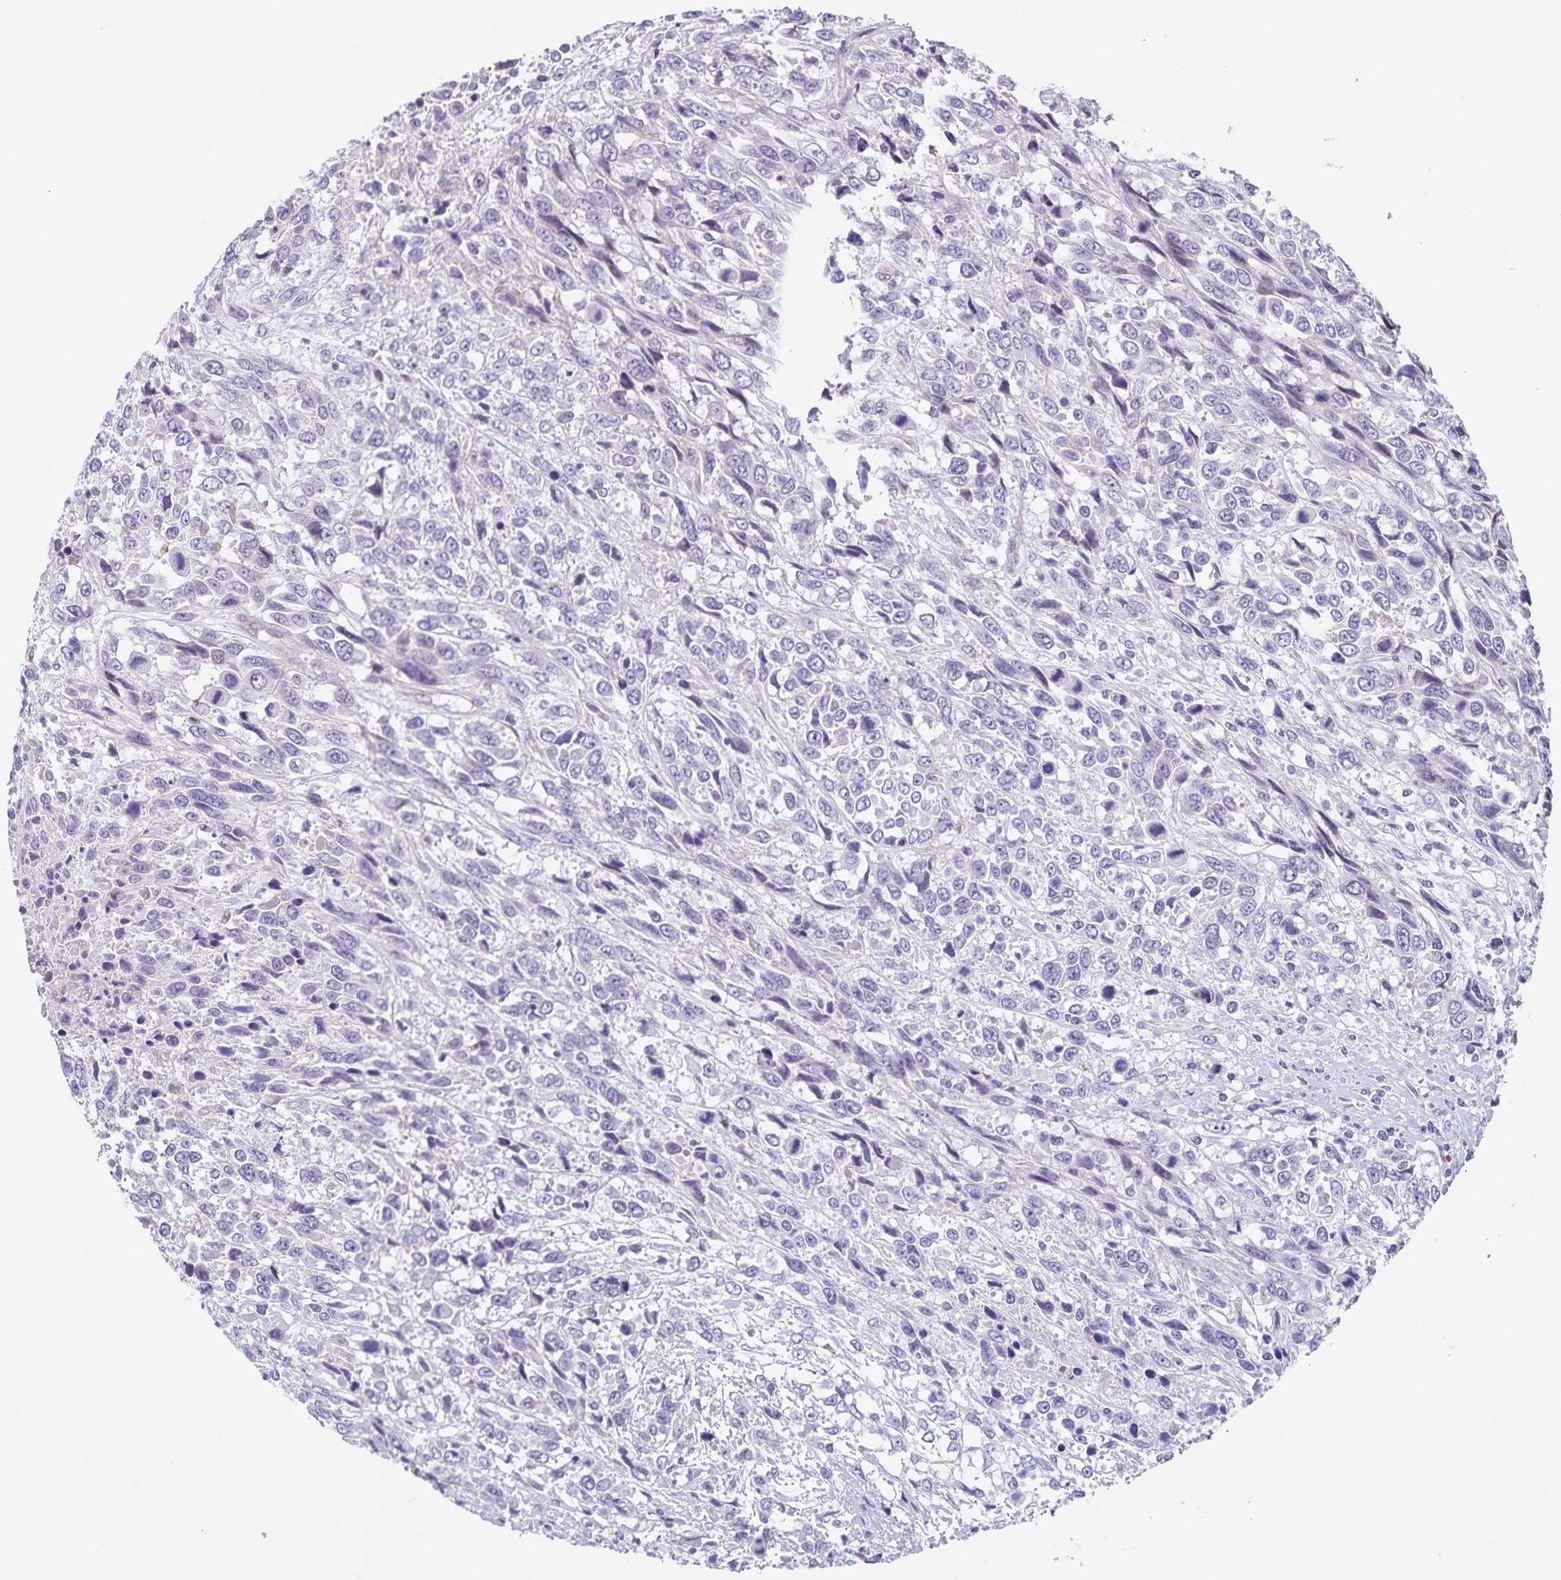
{"staining": {"intensity": "negative", "quantity": "none", "location": "none"}, "tissue": "urothelial cancer", "cell_type": "Tumor cells", "image_type": "cancer", "snomed": [{"axis": "morphology", "description": "Urothelial carcinoma, High grade"}, {"axis": "topography", "description": "Urinary bladder"}], "caption": "Urothelial cancer stained for a protein using IHC exhibits no staining tumor cells.", "gene": "SYNM", "patient": {"sex": "female", "age": 70}}